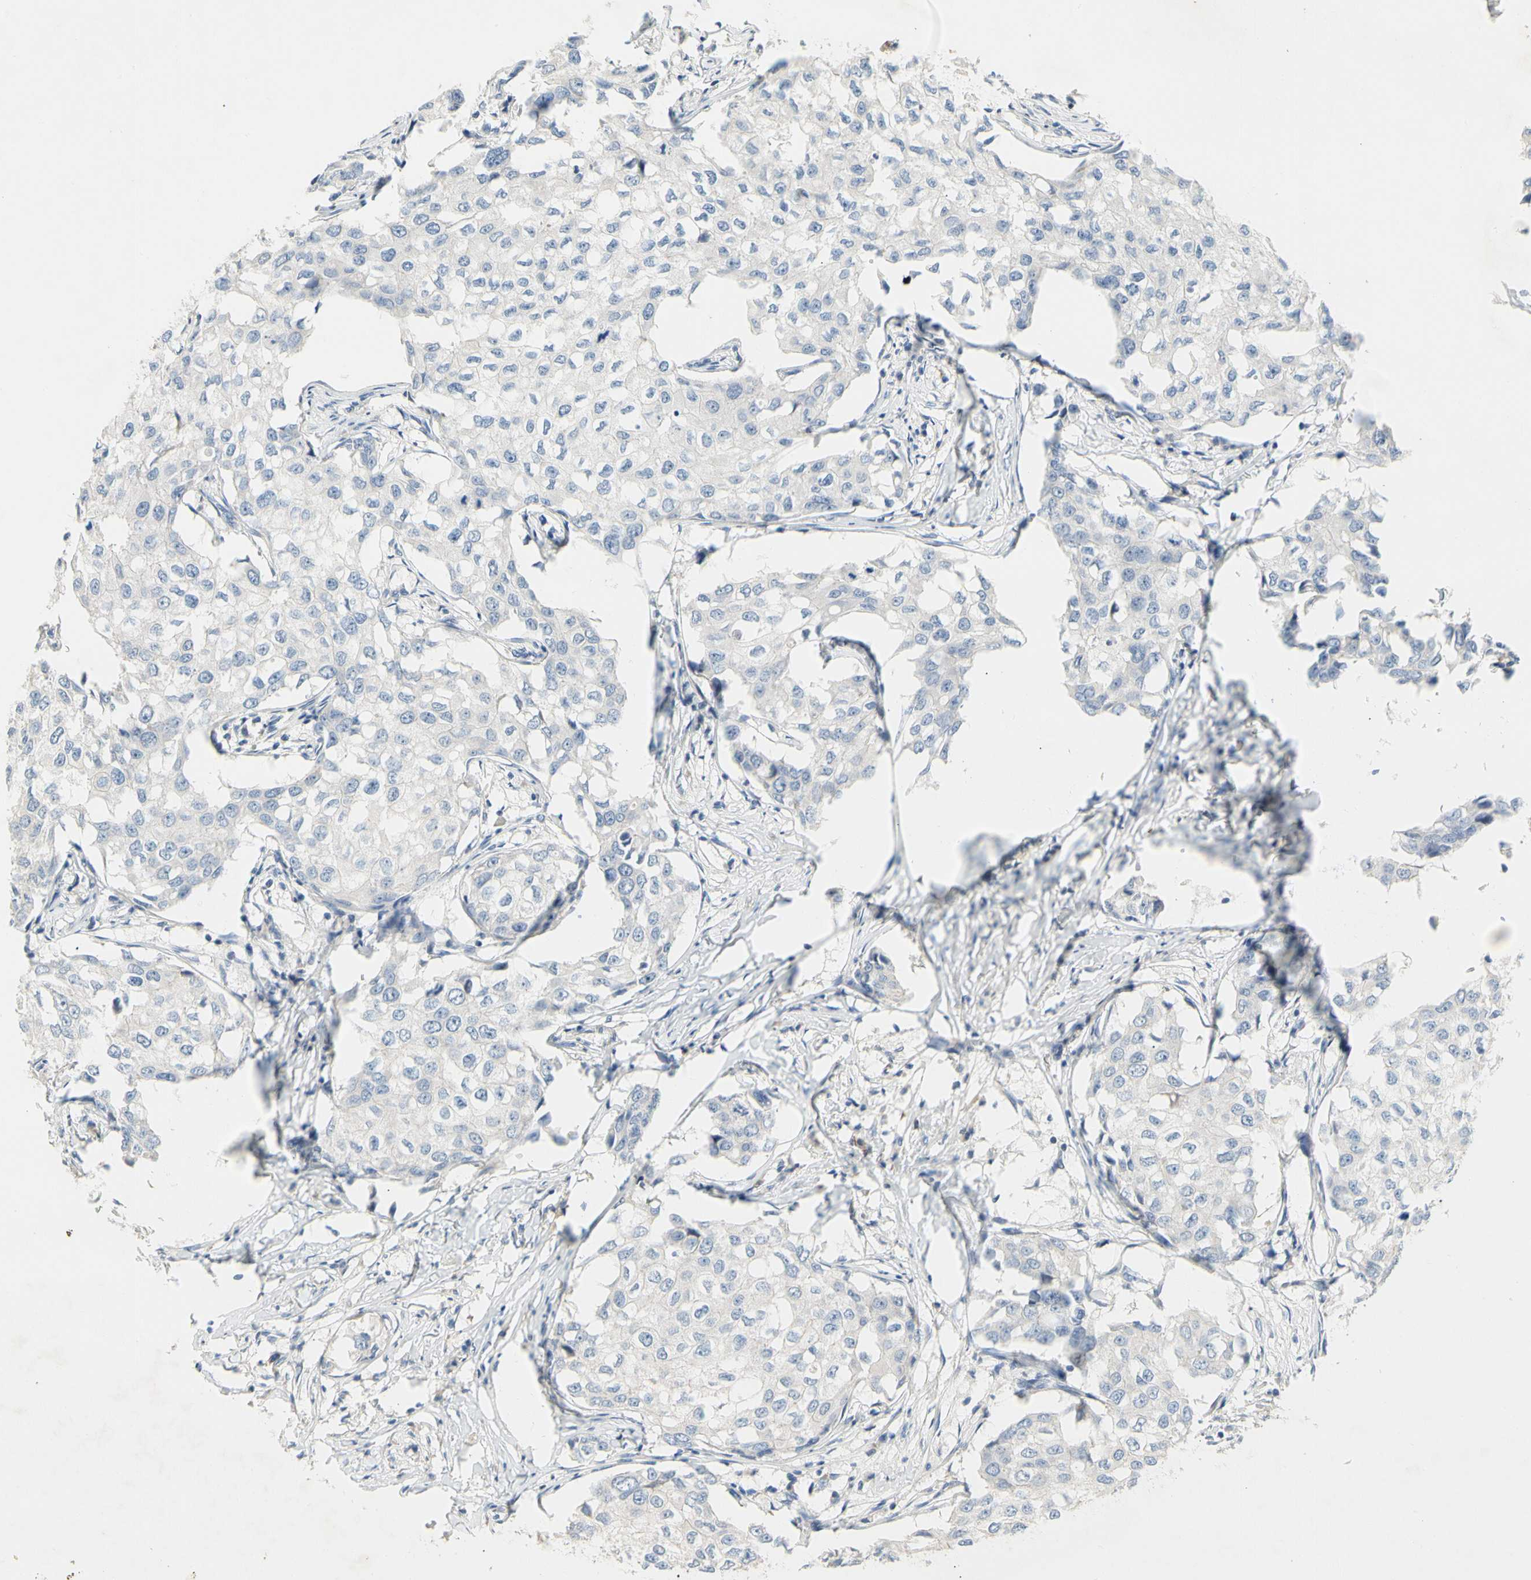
{"staining": {"intensity": "negative", "quantity": "none", "location": "none"}, "tissue": "breast cancer", "cell_type": "Tumor cells", "image_type": "cancer", "snomed": [{"axis": "morphology", "description": "Duct carcinoma"}, {"axis": "topography", "description": "Breast"}], "caption": "Breast cancer (intraductal carcinoma) stained for a protein using immunohistochemistry exhibits no positivity tumor cells.", "gene": "CCM2L", "patient": {"sex": "female", "age": 27}}